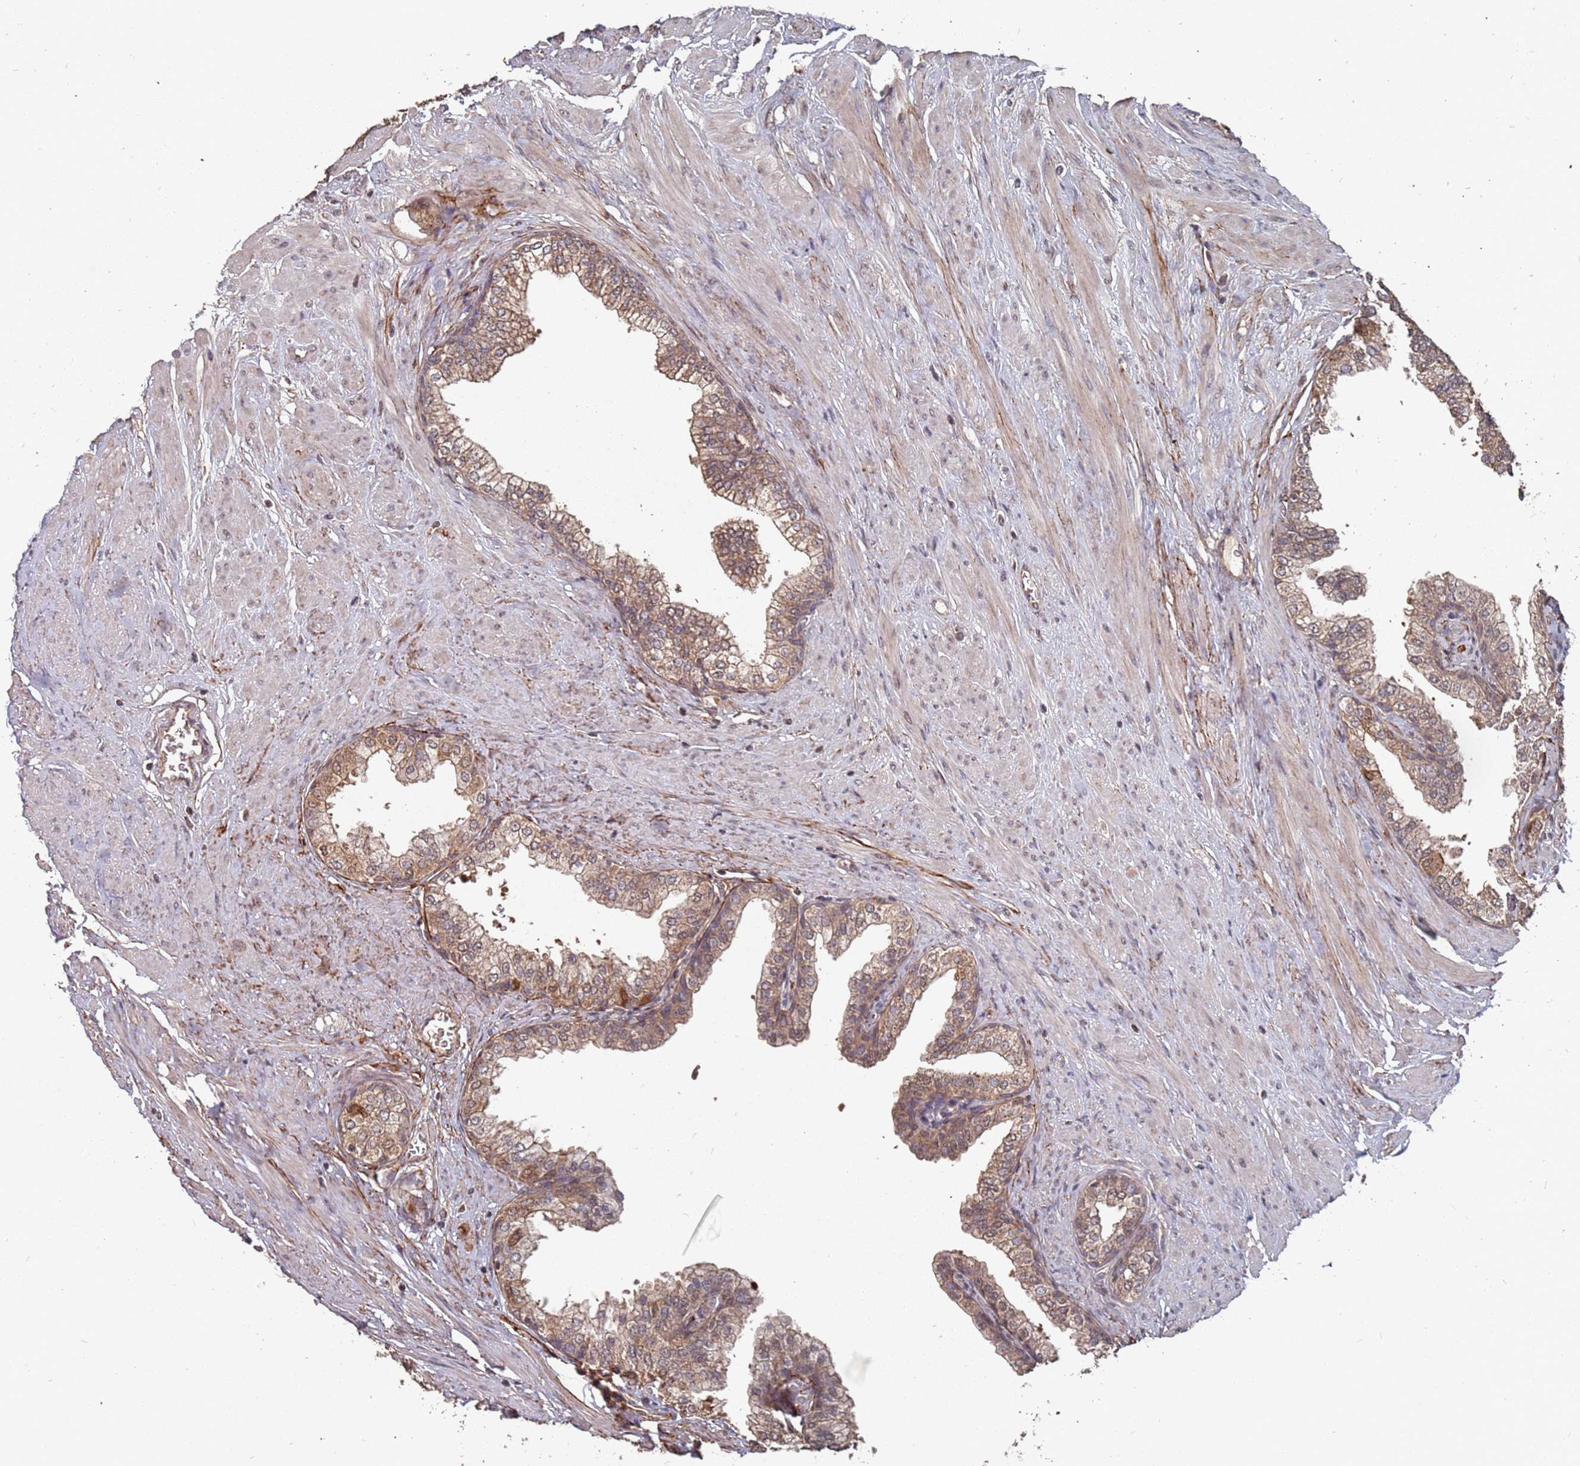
{"staining": {"intensity": "strong", "quantity": "25%-75%", "location": "cytoplasmic/membranous"}, "tissue": "prostate", "cell_type": "Glandular cells", "image_type": "normal", "snomed": [{"axis": "morphology", "description": "Normal tissue, NOS"}, {"axis": "morphology", "description": "Urothelial carcinoma, Low grade"}, {"axis": "topography", "description": "Urinary bladder"}, {"axis": "topography", "description": "Prostate"}], "caption": "Brown immunohistochemical staining in benign human prostate shows strong cytoplasmic/membranous positivity in approximately 25%-75% of glandular cells.", "gene": "PRORP", "patient": {"sex": "male", "age": 60}}